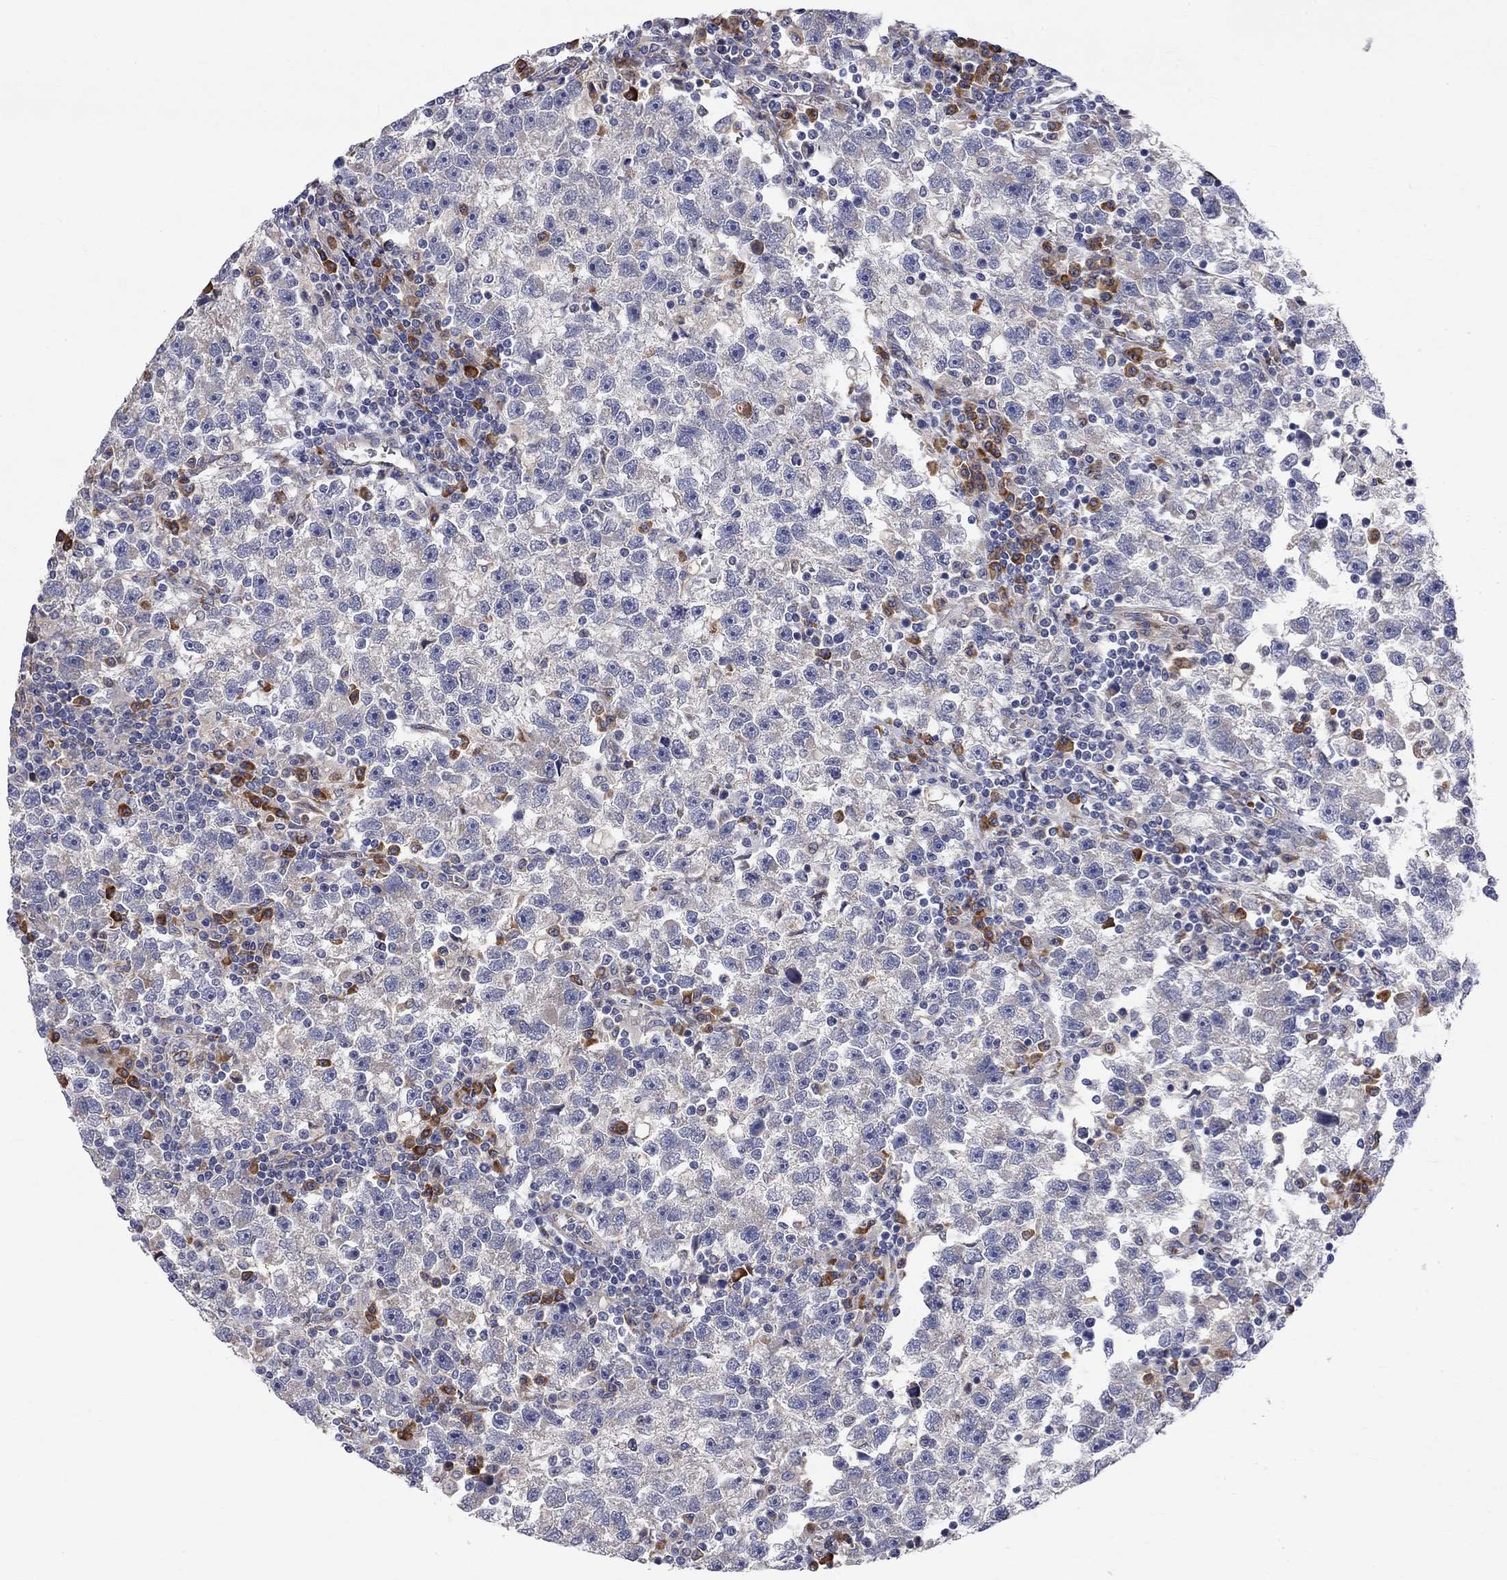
{"staining": {"intensity": "negative", "quantity": "none", "location": "none"}, "tissue": "testis cancer", "cell_type": "Tumor cells", "image_type": "cancer", "snomed": [{"axis": "morphology", "description": "Seminoma, NOS"}, {"axis": "topography", "description": "Testis"}], "caption": "Micrograph shows no significant protein positivity in tumor cells of testis cancer.", "gene": "CASTOR1", "patient": {"sex": "male", "age": 47}}